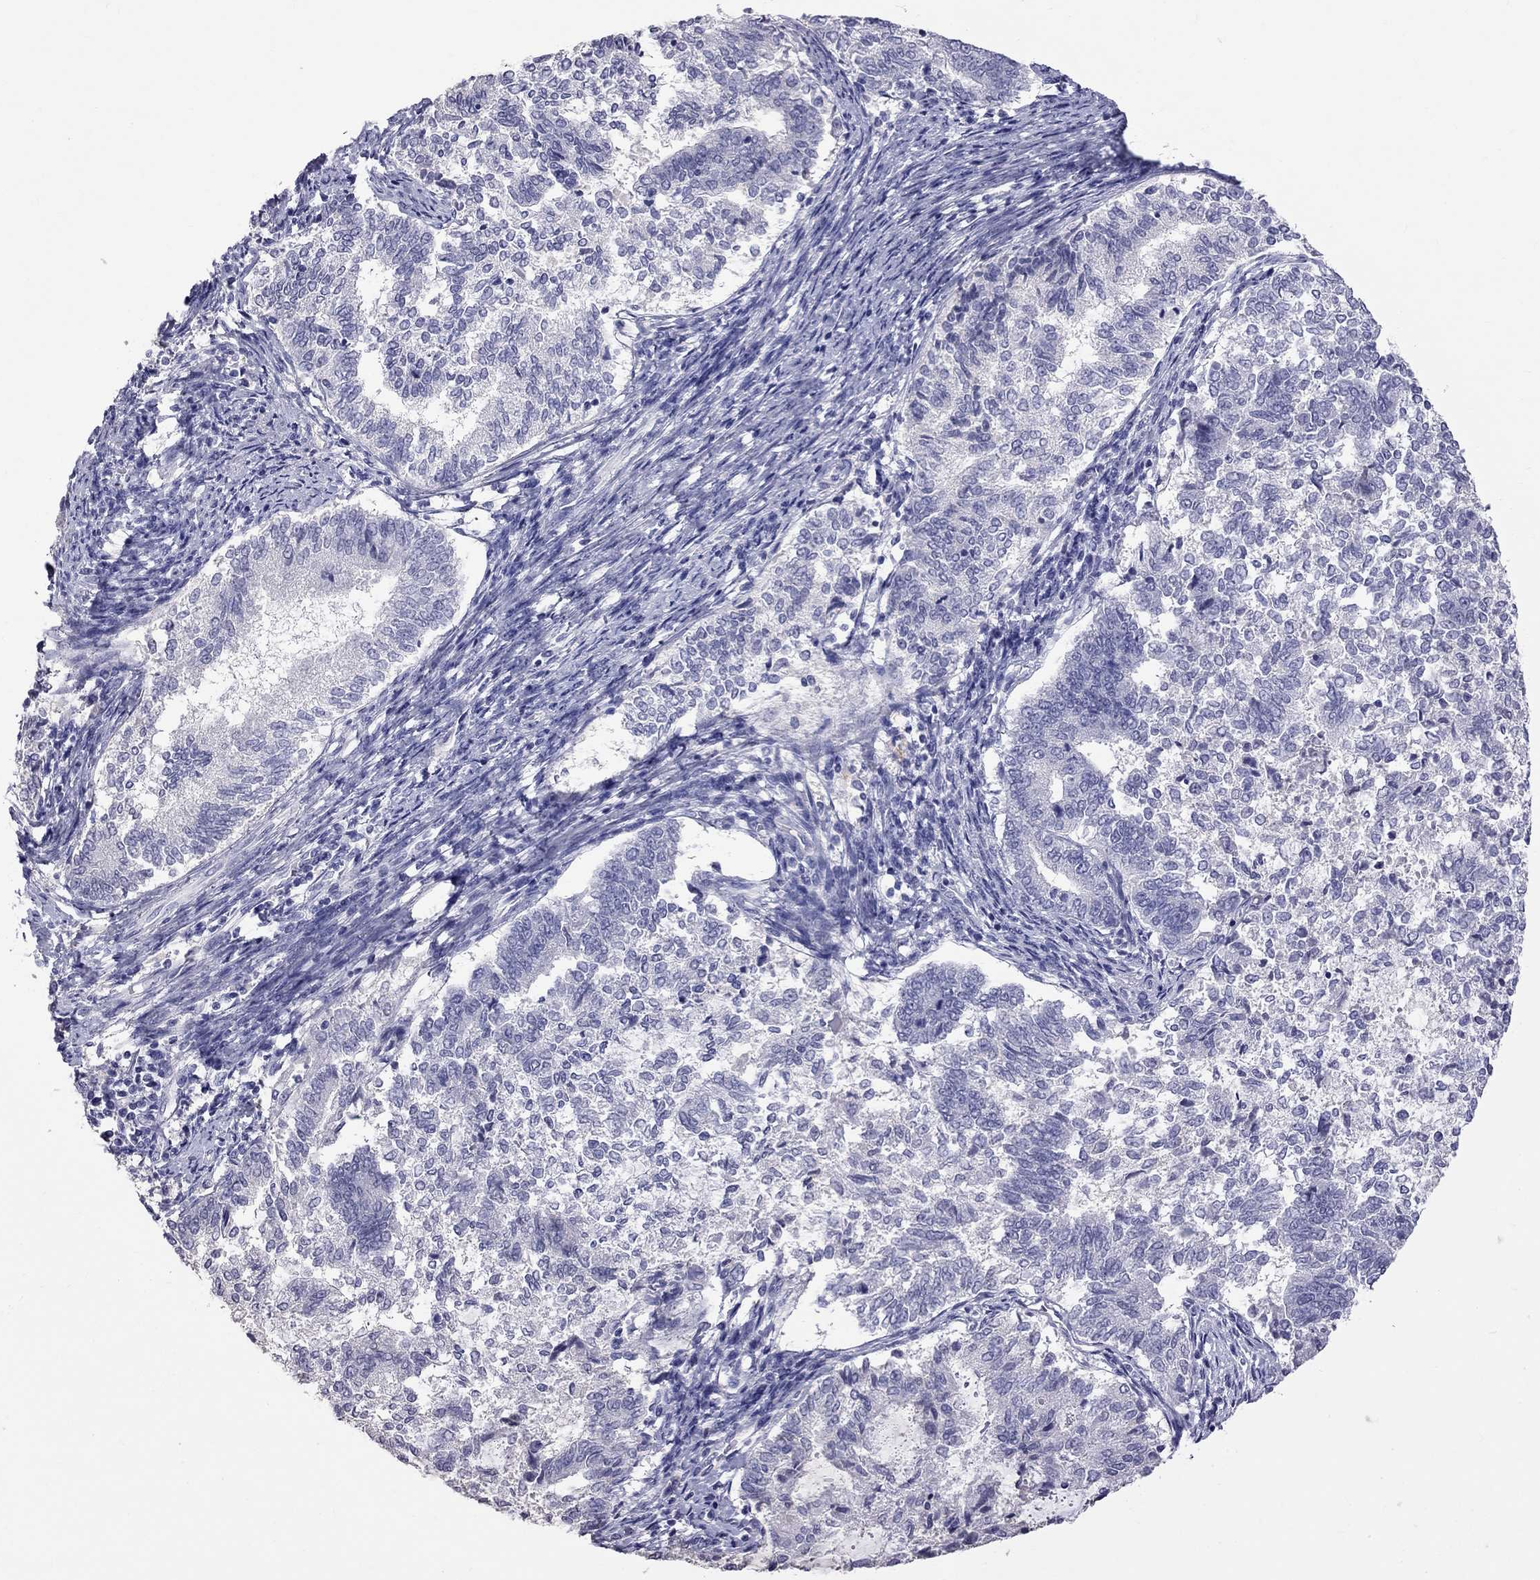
{"staining": {"intensity": "negative", "quantity": "none", "location": "none"}, "tissue": "endometrial cancer", "cell_type": "Tumor cells", "image_type": "cancer", "snomed": [{"axis": "morphology", "description": "Adenocarcinoma, NOS"}, {"axis": "topography", "description": "Endometrium"}], "caption": "Immunohistochemistry (IHC) of human endometrial cancer (adenocarcinoma) reveals no staining in tumor cells.", "gene": "CFAP91", "patient": {"sex": "female", "age": 65}}